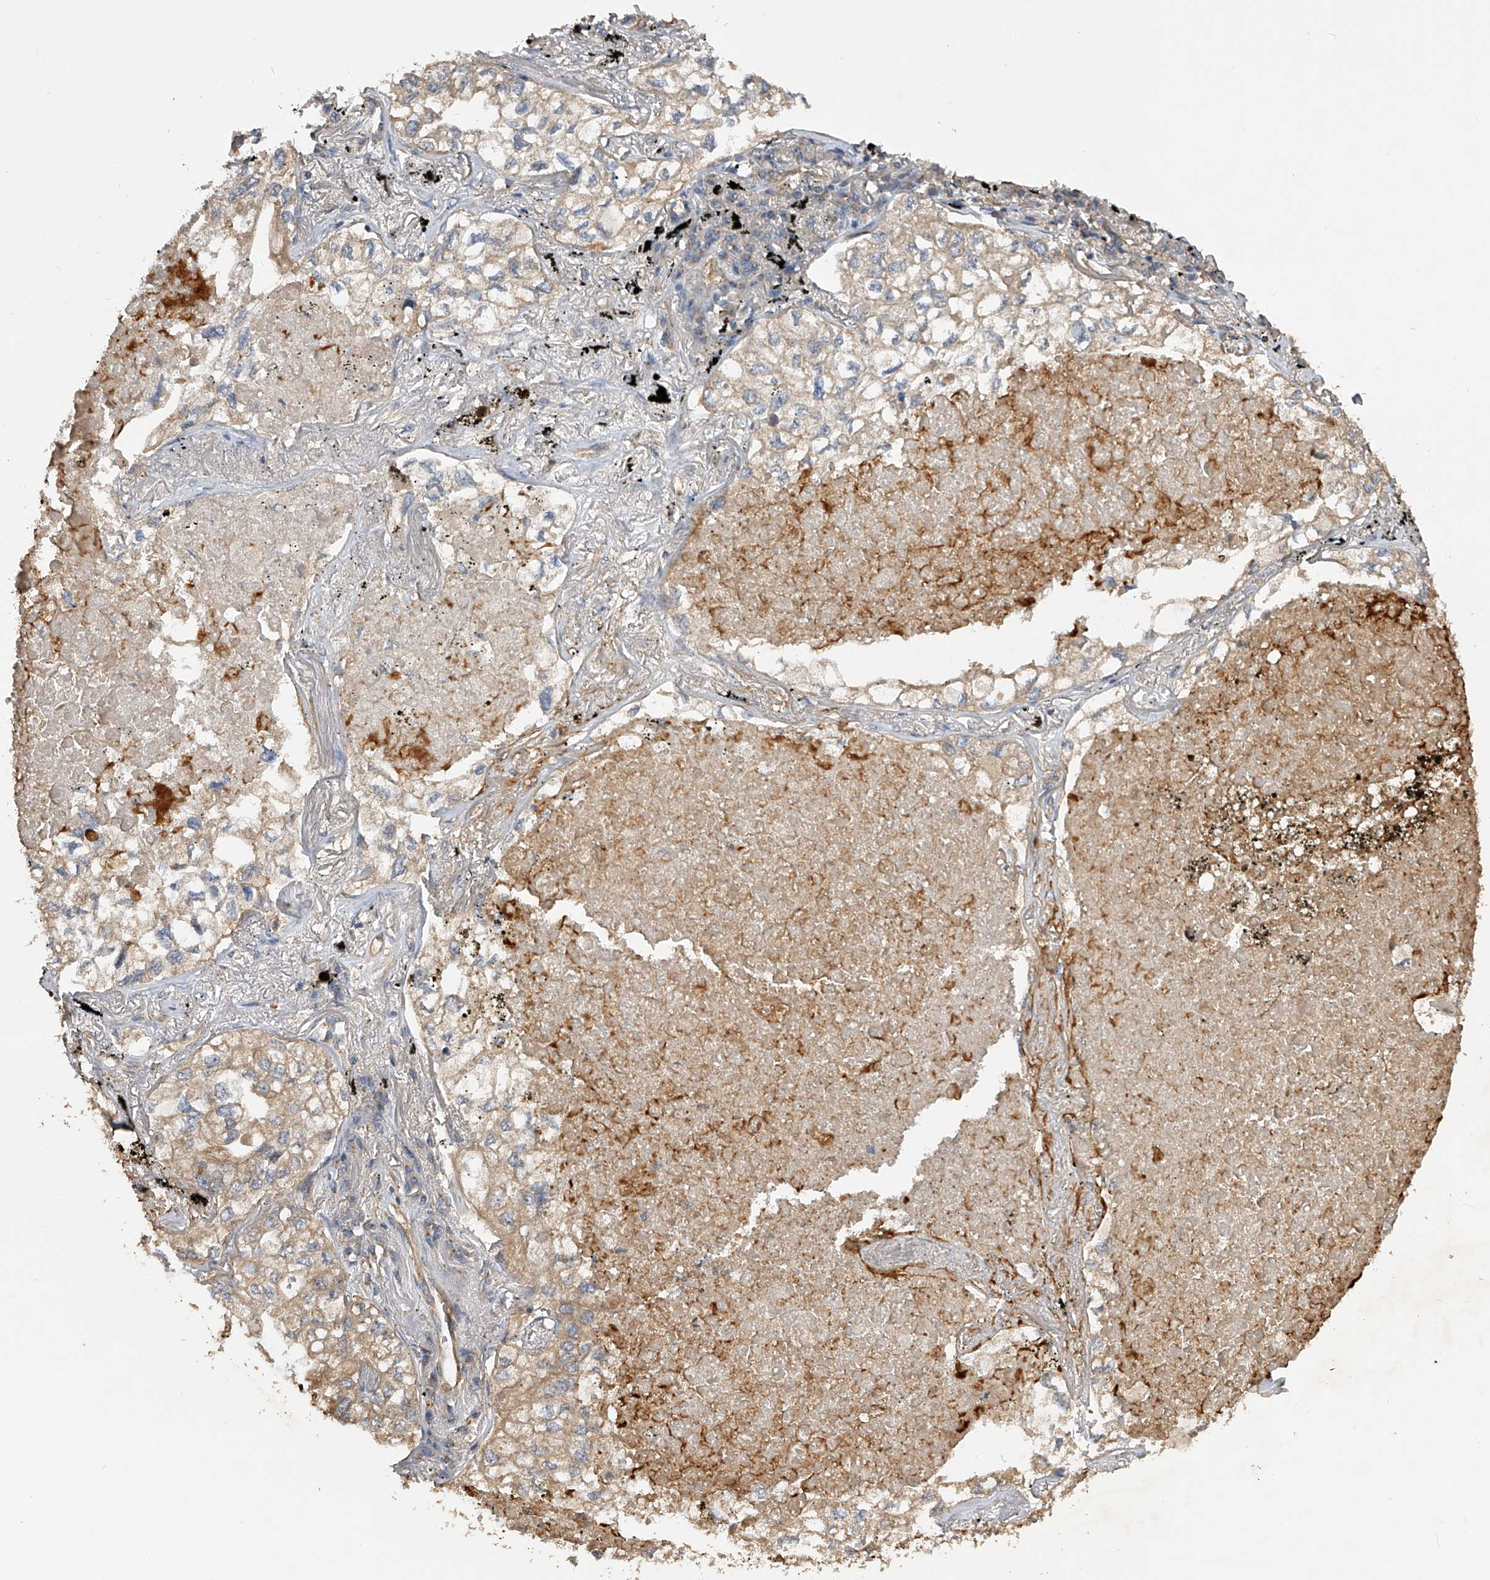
{"staining": {"intensity": "moderate", "quantity": "25%-75%", "location": "cytoplasmic/membranous"}, "tissue": "lung cancer", "cell_type": "Tumor cells", "image_type": "cancer", "snomed": [{"axis": "morphology", "description": "Adenocarcinoma, NOS"}, {"axis": "topography", "description": "Lung"}], "caption": "Immunohistochemistry (IHC) histopathology image of lung cancer (adenocarcinoma) stained for a protein (brown), which demonstrates medium levels of moderate cytoplasmic/membranous staining in about 25%-75% of tumor cells.", "gene": "PTPRA", "patient": {"sex": "male", "age": 65}}